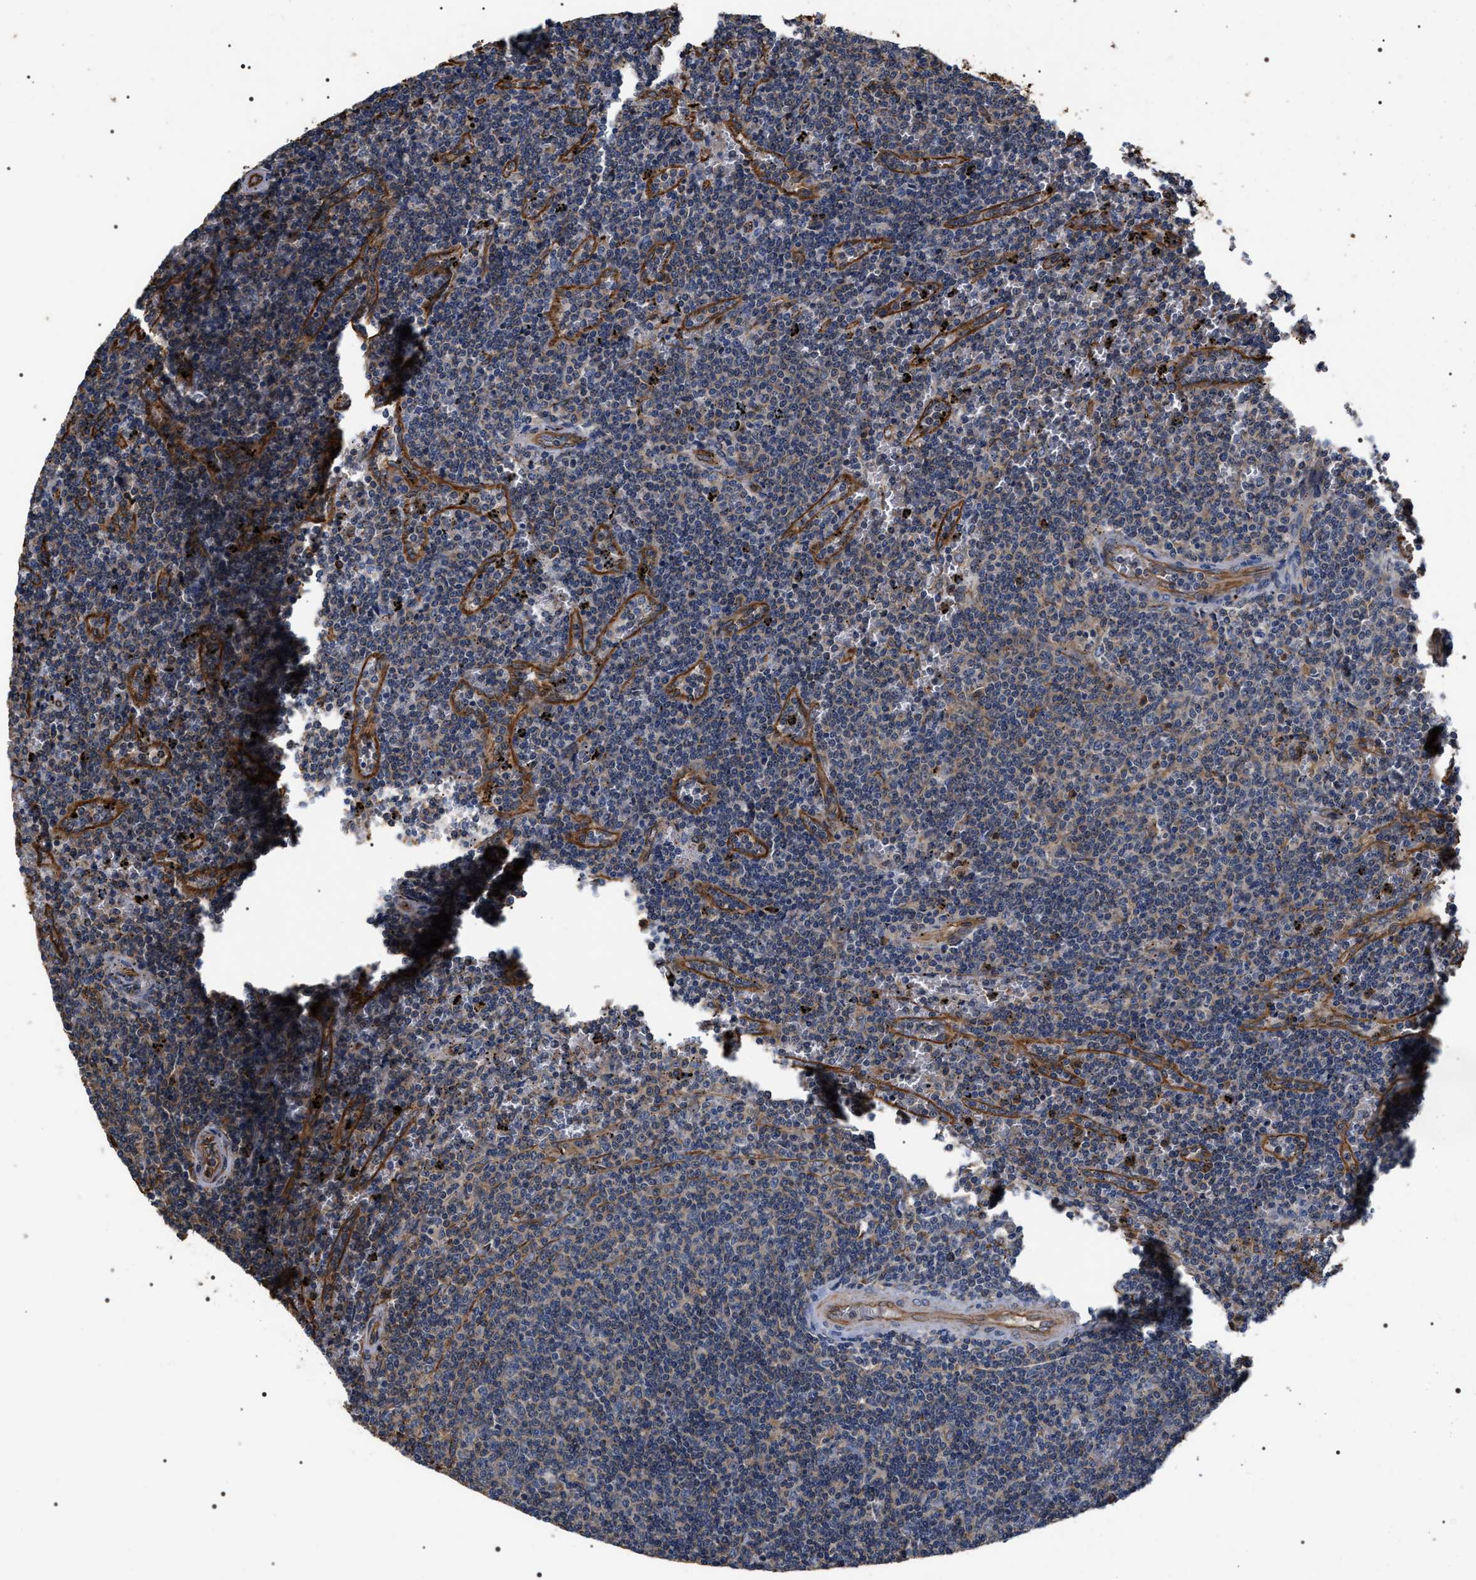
{"staining": {"intensity": "weak", "quantity": "<25%", "location": "cytoplasmic/membranous"}, "tissue": "lymphoma", "cell_type": "Tumor cells", "image_type": "cancer", "snomed": [{"axis": "morphology", "description": "Malignant lymphoma, non-Hodgkin's type, Low grade"}, {"axis": "topography", "description": "Spleen"}], "caption": "This is an immunohistochemistry image of human low-grade malignant lymphoma, non-Hodgkin's type. There is no staining in tumor cells.", "gene": "TSPAN33", "patient": {"sex": "female", "age": 50}}